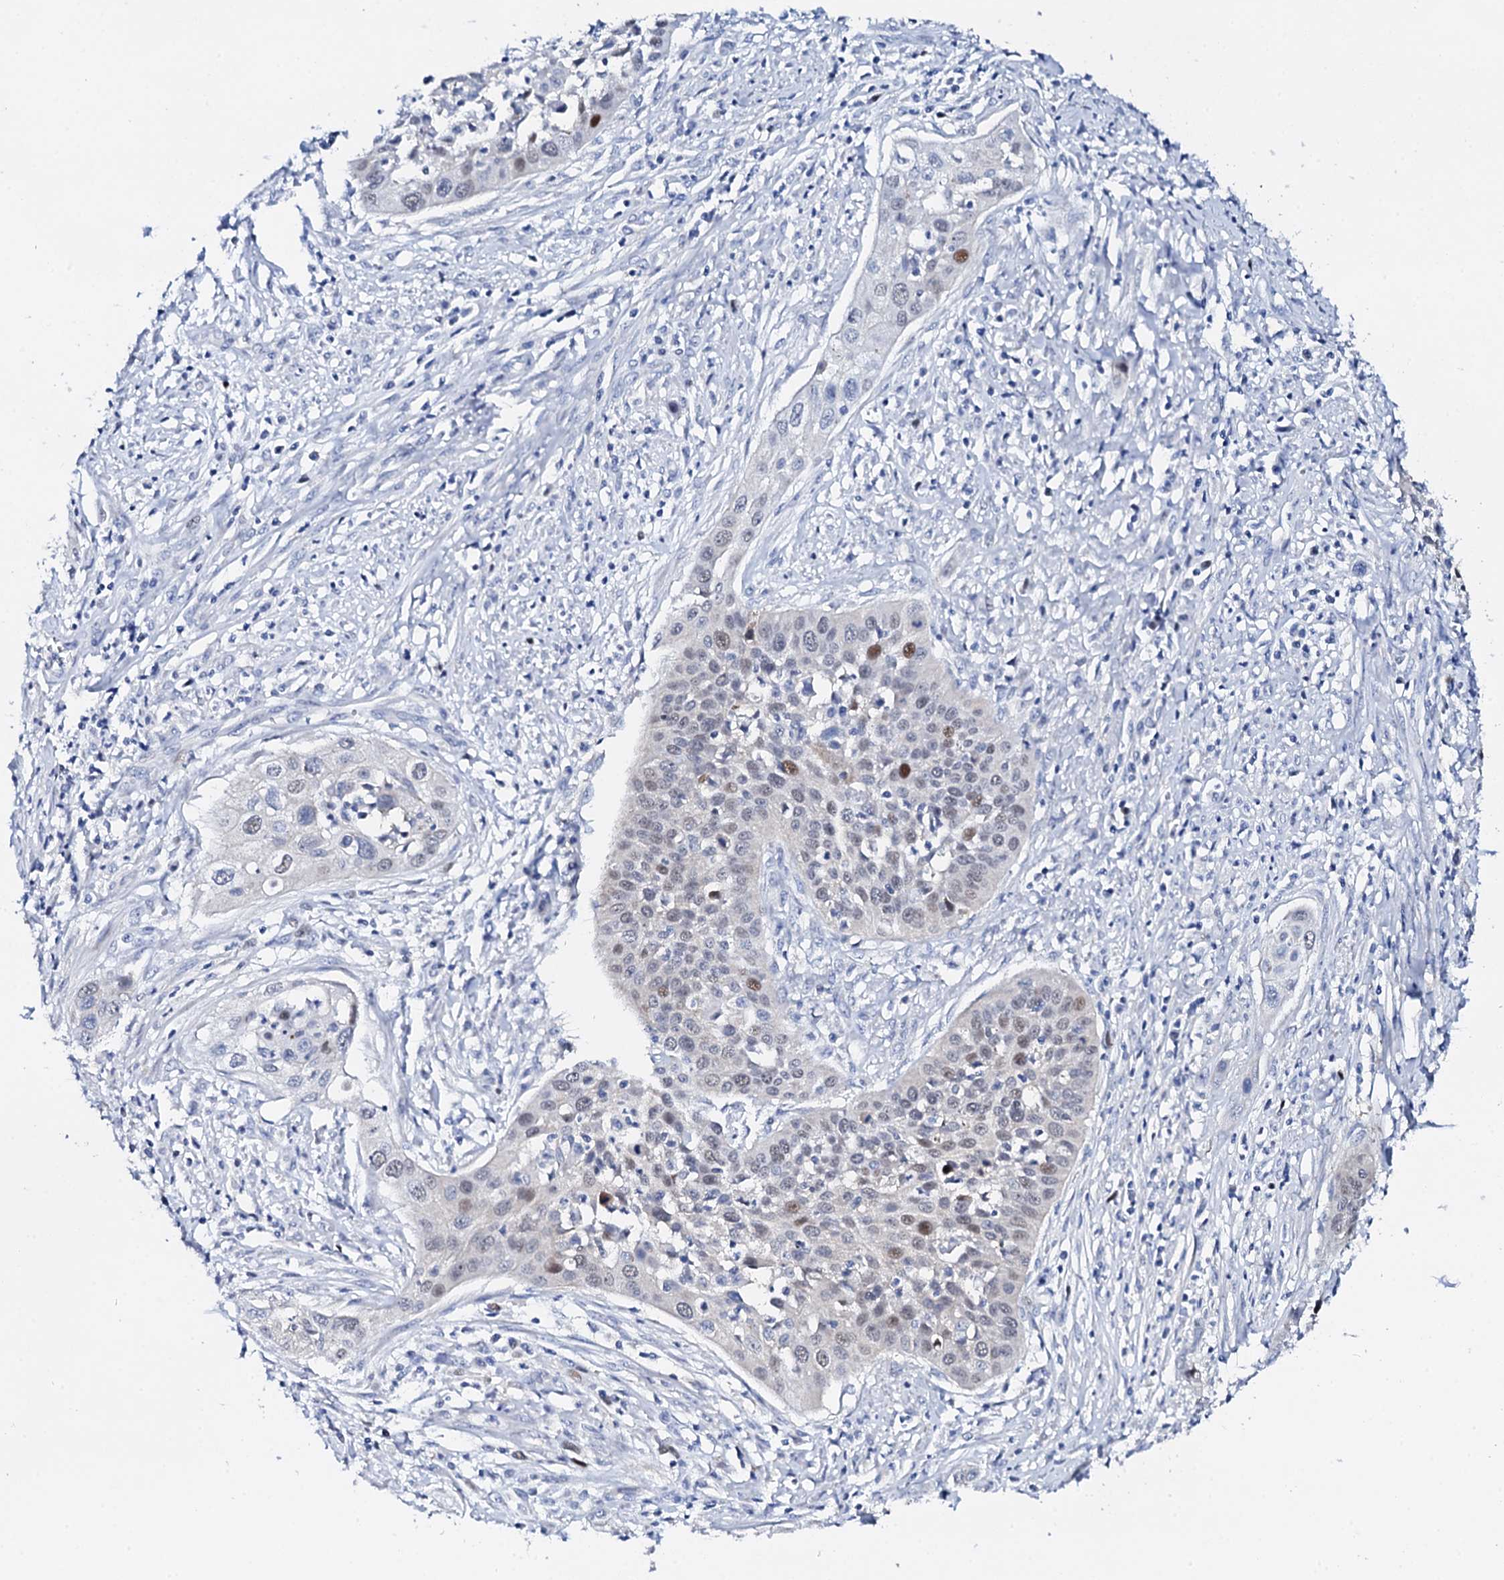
{"staining": {"intensity": "moderate", "quantity": "<25%", "location": "nuclear"}, "tissue": "cervical cancer", "cell_type": "Tumor cells", "image_type": "cancer", "snomed": [{"axis": "morphology", "description": "Squamous cell carcinoma, NOS"}, {"axis": "topography", "description": "Cervix"}], "caption": "Tumor cells reveal low levels of moderate nuclear expression in approximately <25% of cells in cervical cancer.", "gene": "NUDT13", "patient": {"sex": "female", "age": 34}}